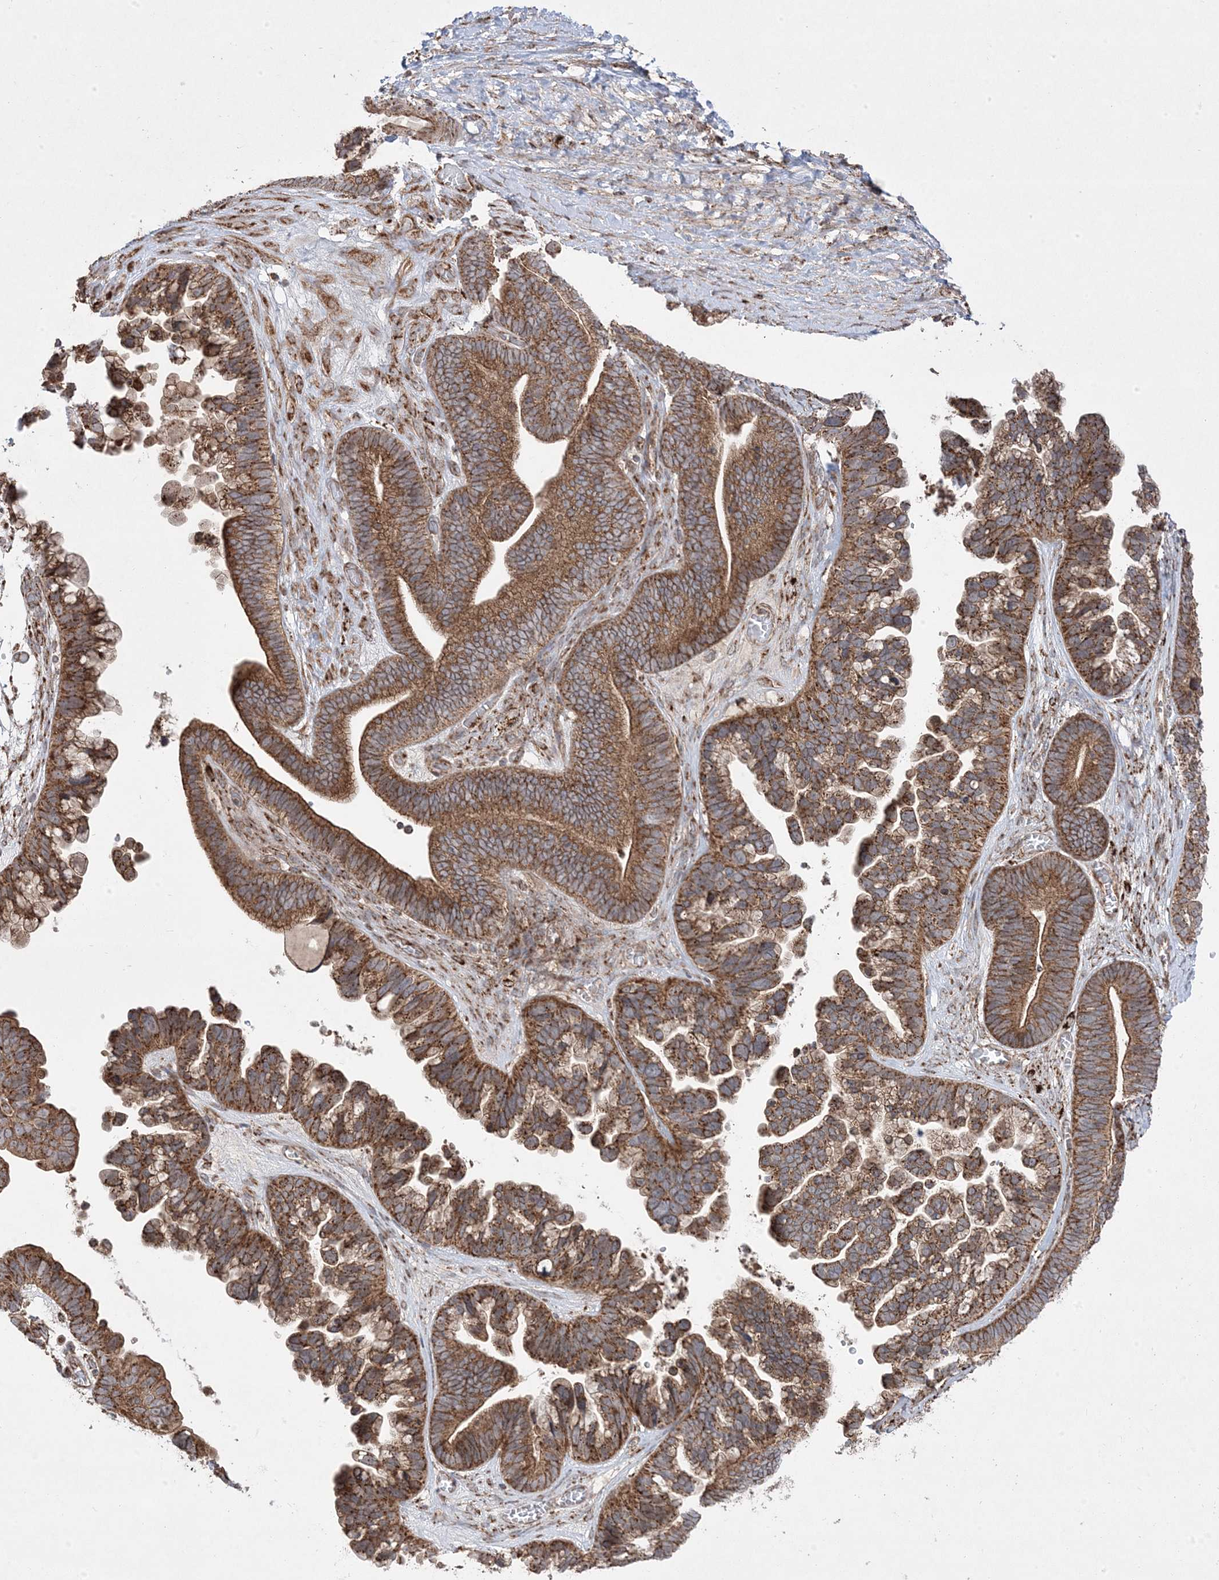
{"staining": {"intensity": "strong", "quantity": ">75%", "location": "cytoplasmic/membranous"}, "tissue": "ovarian cancer", "cell_type": "Tumor cells", "image_type": "cancer", "snomed": [{"axis": "morphology", "description": "Cystadenocarcinoma, serous, NOS"}, {"axis": "topography", "description": "Ovary"}], "caption": "A brown stain shows strong cytoplasmic/membranous staining of a protein in human ovarian cancer (serous cystadenocarcinoma) tumor cells.", "gene": "CLUAP1", "patient": {"sex": "female", "age": 56}}